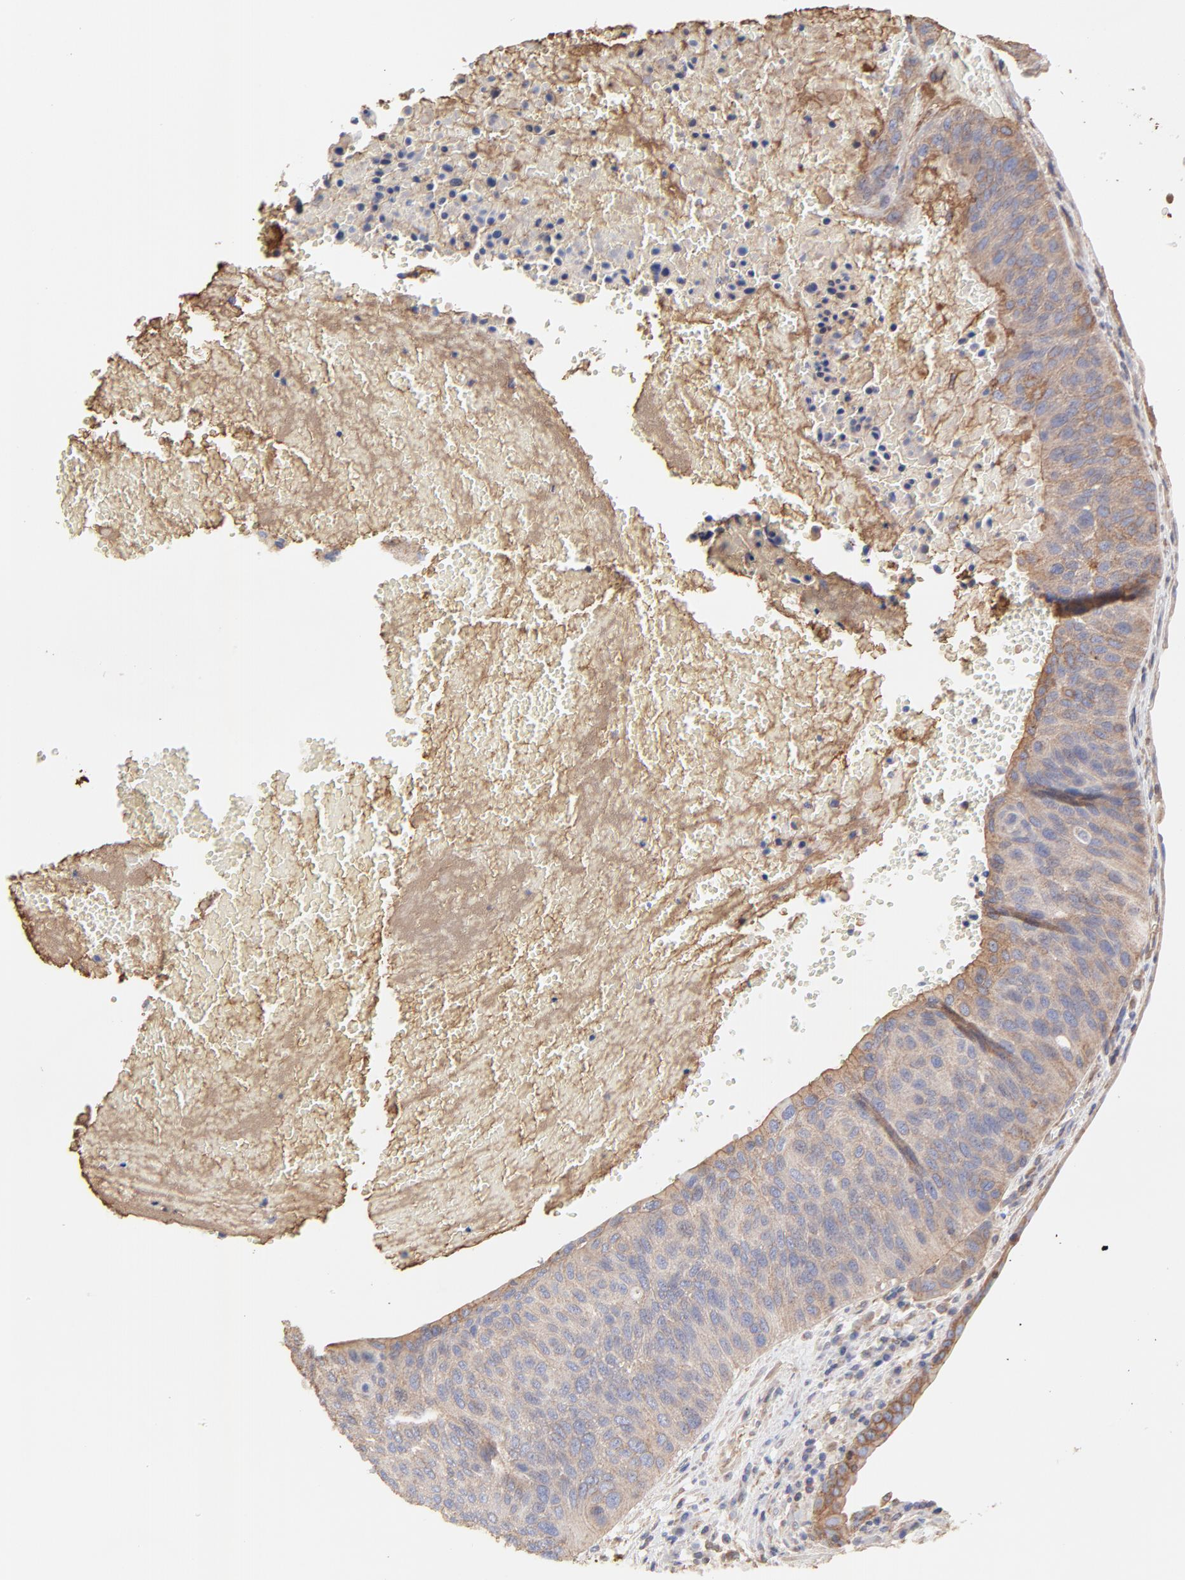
{"staining": {"intensity": "moderate", "quantity": ">75%", "location": "cytoplasmic/membranous"}, "tissue": "urothelial cancer", "cell_type": "Tumor cells", "image_type": "cancer", "snomed": [{"axis": "morphology", "description": "Urothelial carcinoma, High grade"}, {"axis": "topography", "description": "Urinary bladder"}], "caption": "Moderate cytoplasmic/membranous protein staining is appreciated in about >75% of tumor cells in urothelial carcinoma (high-grade).", "gene": "LRCH2", "patient": {"sex": "male", "age": 66}}